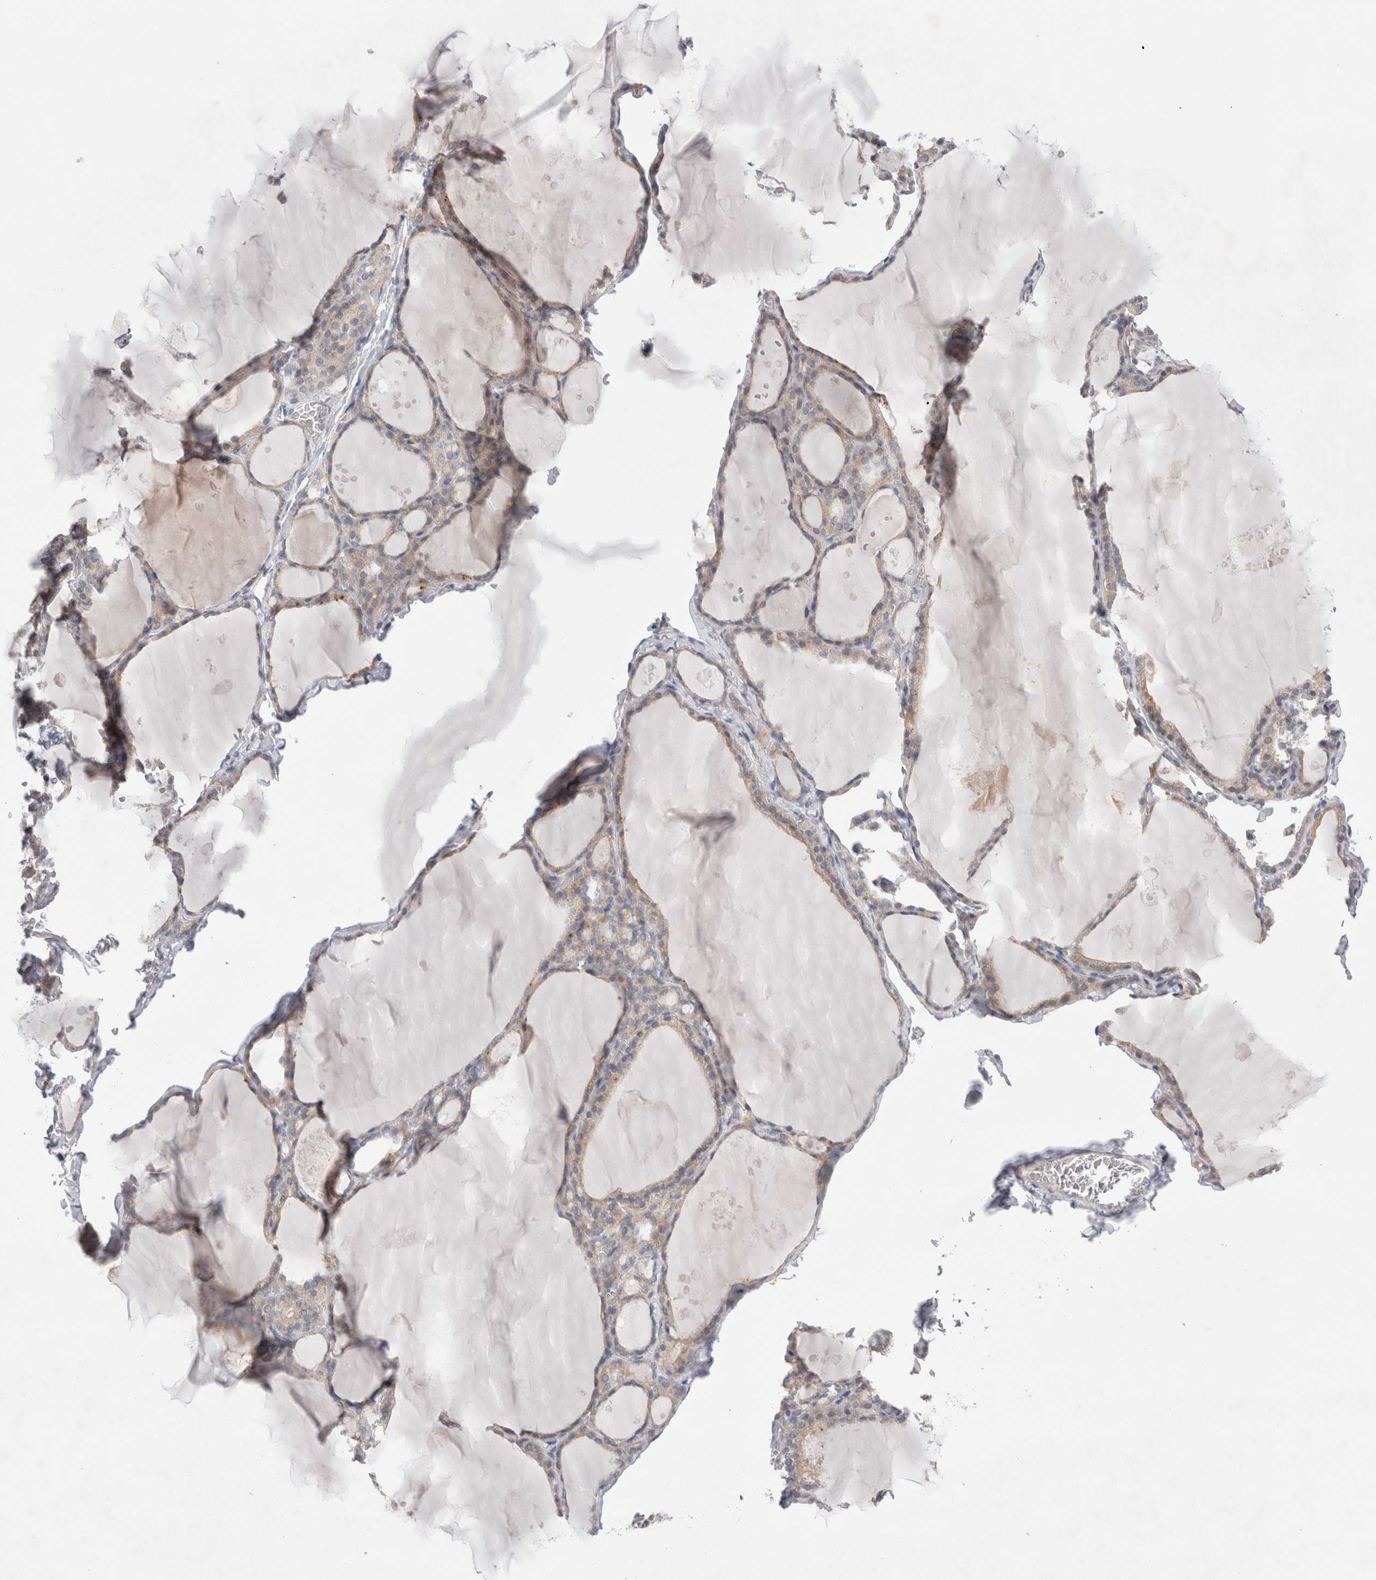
{"staining": {"intensity": "weak", "quantity": "<25%", "location": "cytoplasmic/membranous"}, "tissue": "thyroid gland", "cell_type": "Glandular cells", "image_type": "normal", "snomed": [{"axis": "morphology", "description": "Normal tissue, NOS"}, {"axis": "topography", "description": "Thyroid gland"}], "caption": "Photomicrograph shows no significant protein expression in glandular cells of normal thyroid gland. (Brightfield microscopy of DAB (3,3'-diaminobenzidine) immunohistochemistry at high magnification).", "gene": "WIPF2", "patient": {"sex": "male", "age": 56}}